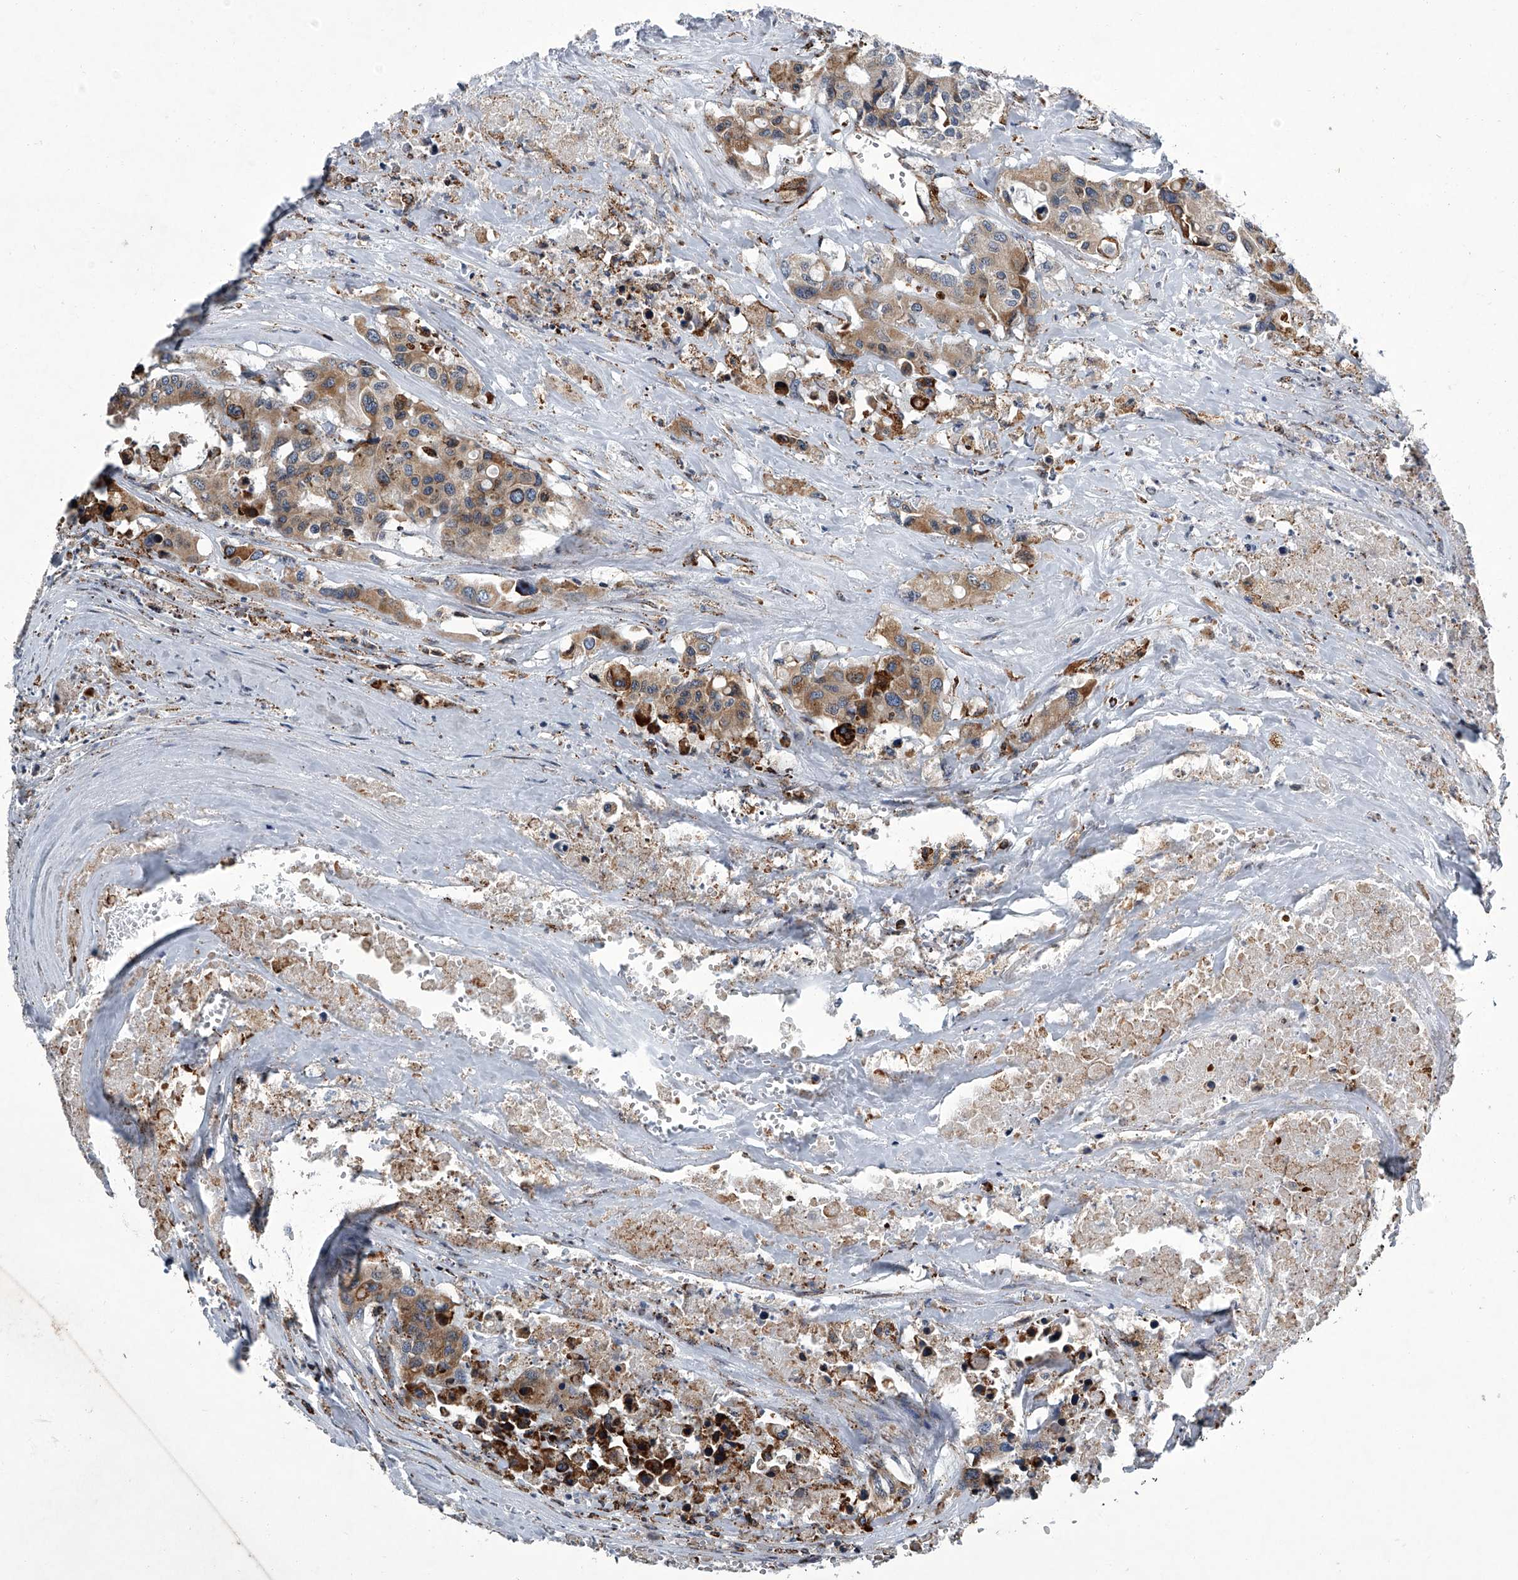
{"staining": {"intensity": "moderate", "quantity": ">75%", "location": "cytoplasmic/membranous"}, "tissue": "colorectal cancer", "cell_type": "Tumor cells", "image_type": "cancer", "snomed": [{"axis": "morphology", "description": "Adenocarcinoma, NOS"}, {"axis": "topography", "description": "Colon"}], "caption": "Adenocarcinoma (colorectal) was stained to show a protein in brown. There is medium levels of moderate cytoplasmic/membranous positivity in about >75% of tumor cells.", "gene": "TMEM63C", "patient": {"sex": "male", "age": 77}}